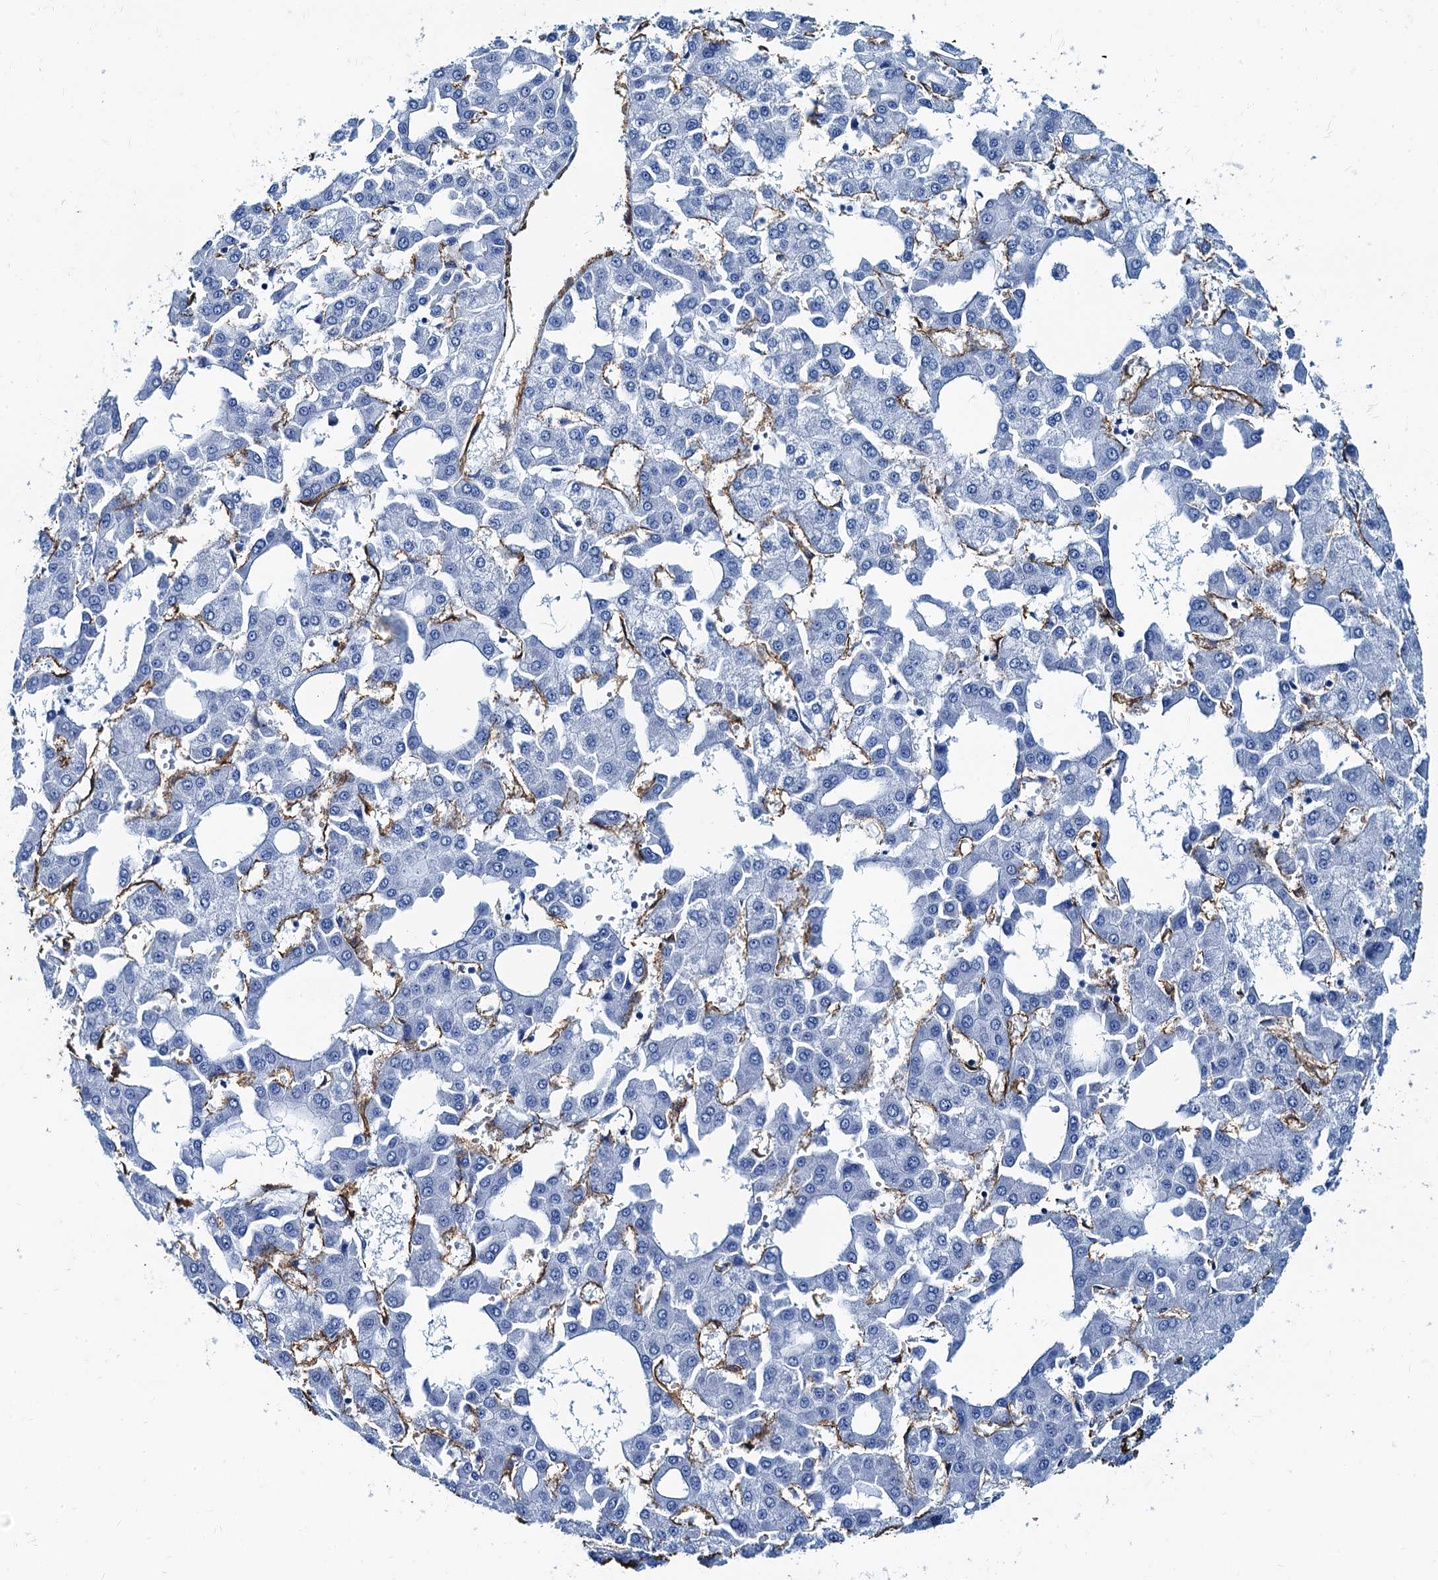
{"staining": {"intensity": "negative", "quantity": "none", "location": "none"}, "tissue": "liver cancer", "cell_type": "Tumor cells", "image_type": "cancer", "snomed": [{"axis": "morphology", "description": "Carcinoma, Hepatocellular, NOS"}, {"axis": "topography", "description": "Liver"}], "caption": "Immunohistochemistry of liver hepatocellular carcinoma exhibits no staining in tumor cells.", "gene": "CAVIN2", "patient": {"sex": "male", "age": 47}}